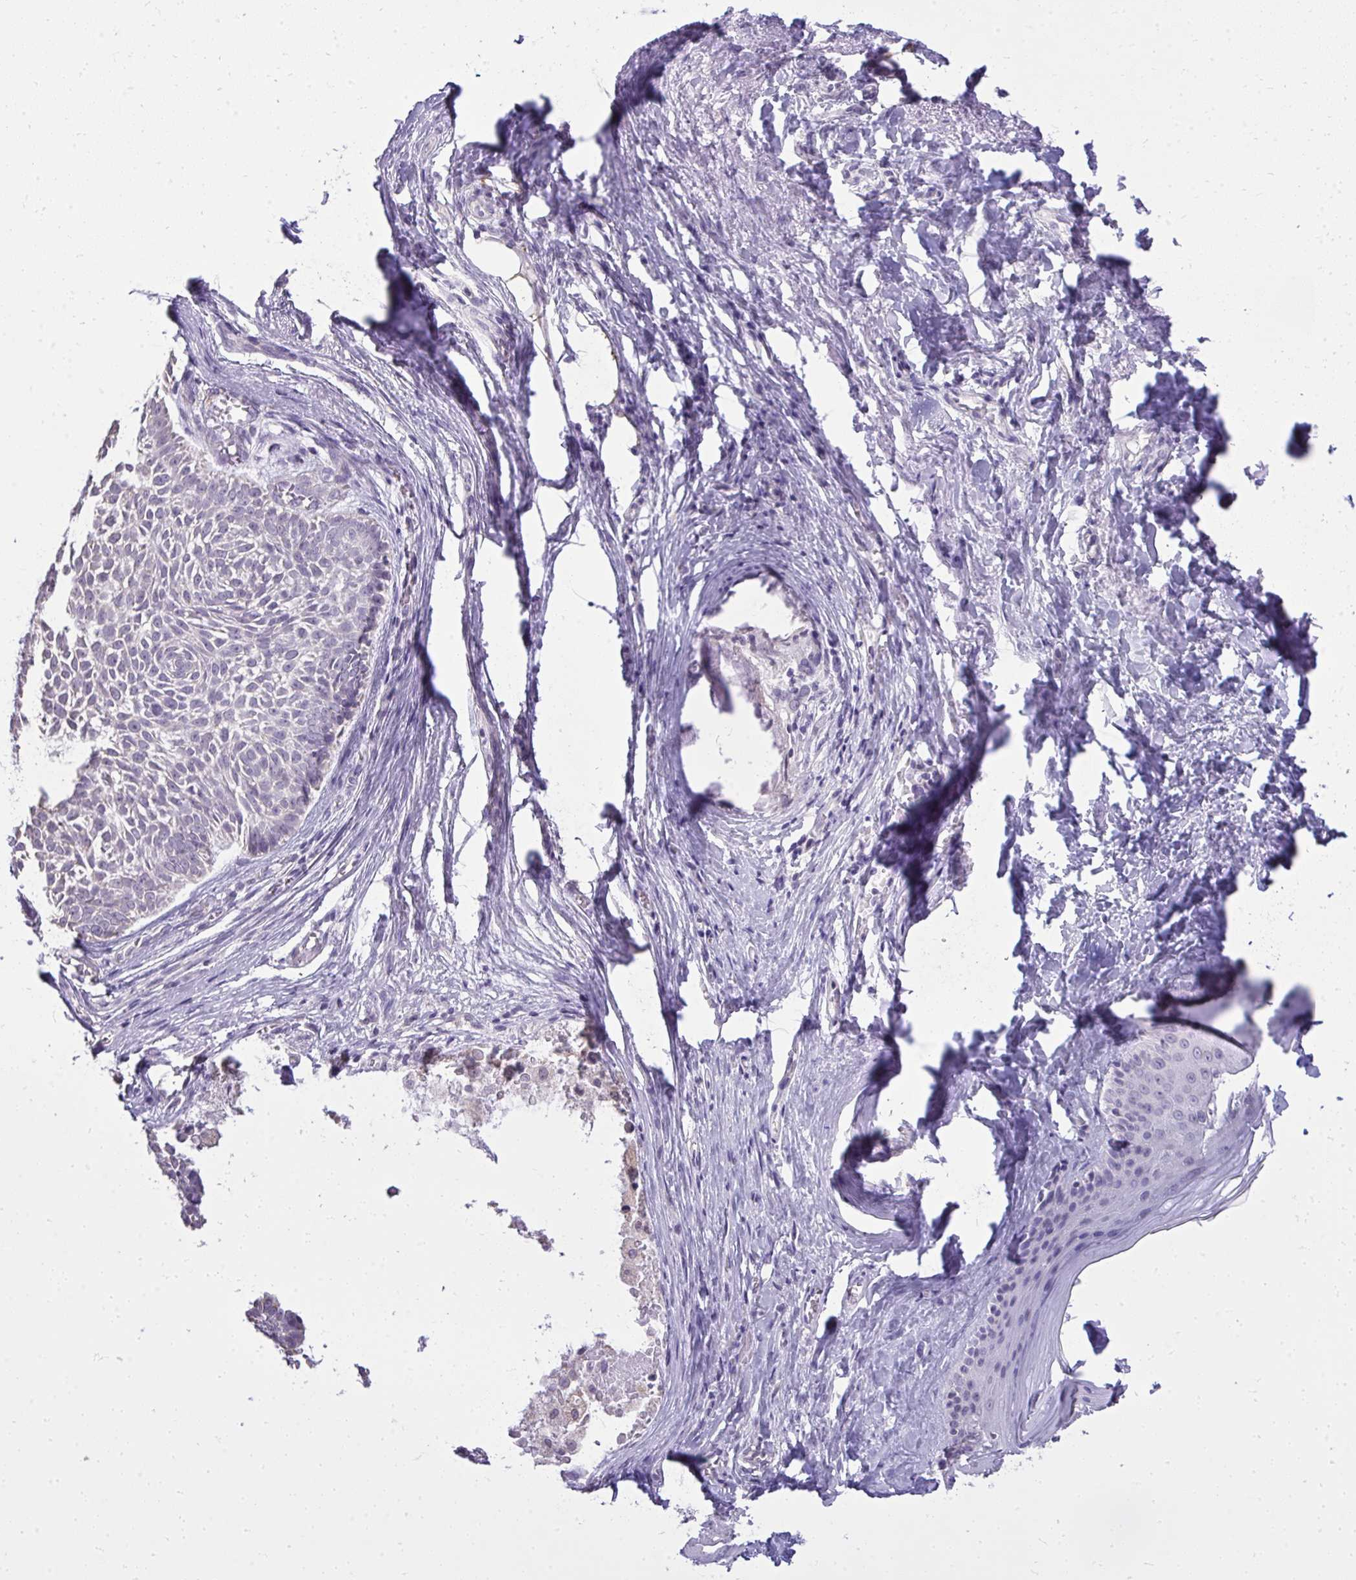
{"staining": {"intensity": "negative", "quantity": "none", "location": "none"}, "tissue": "skin cancer", "cell_type": "Tumor cells", "image_type": "cancer", "snomed": [{"axis": "morphology", "description": "Basal cell carcinoma"}, {"axis": "topography", "description": "Skin"}, {"axis": "topography", "description": "Skin of face"}, {"axis": "topography", "description": "Skin of nose"}], "caption": "Tumor cells show no significant staining in skin basal cell carcinoma.", "gene": "NPPA", "patient": {"sex": "female", "age": 86}}